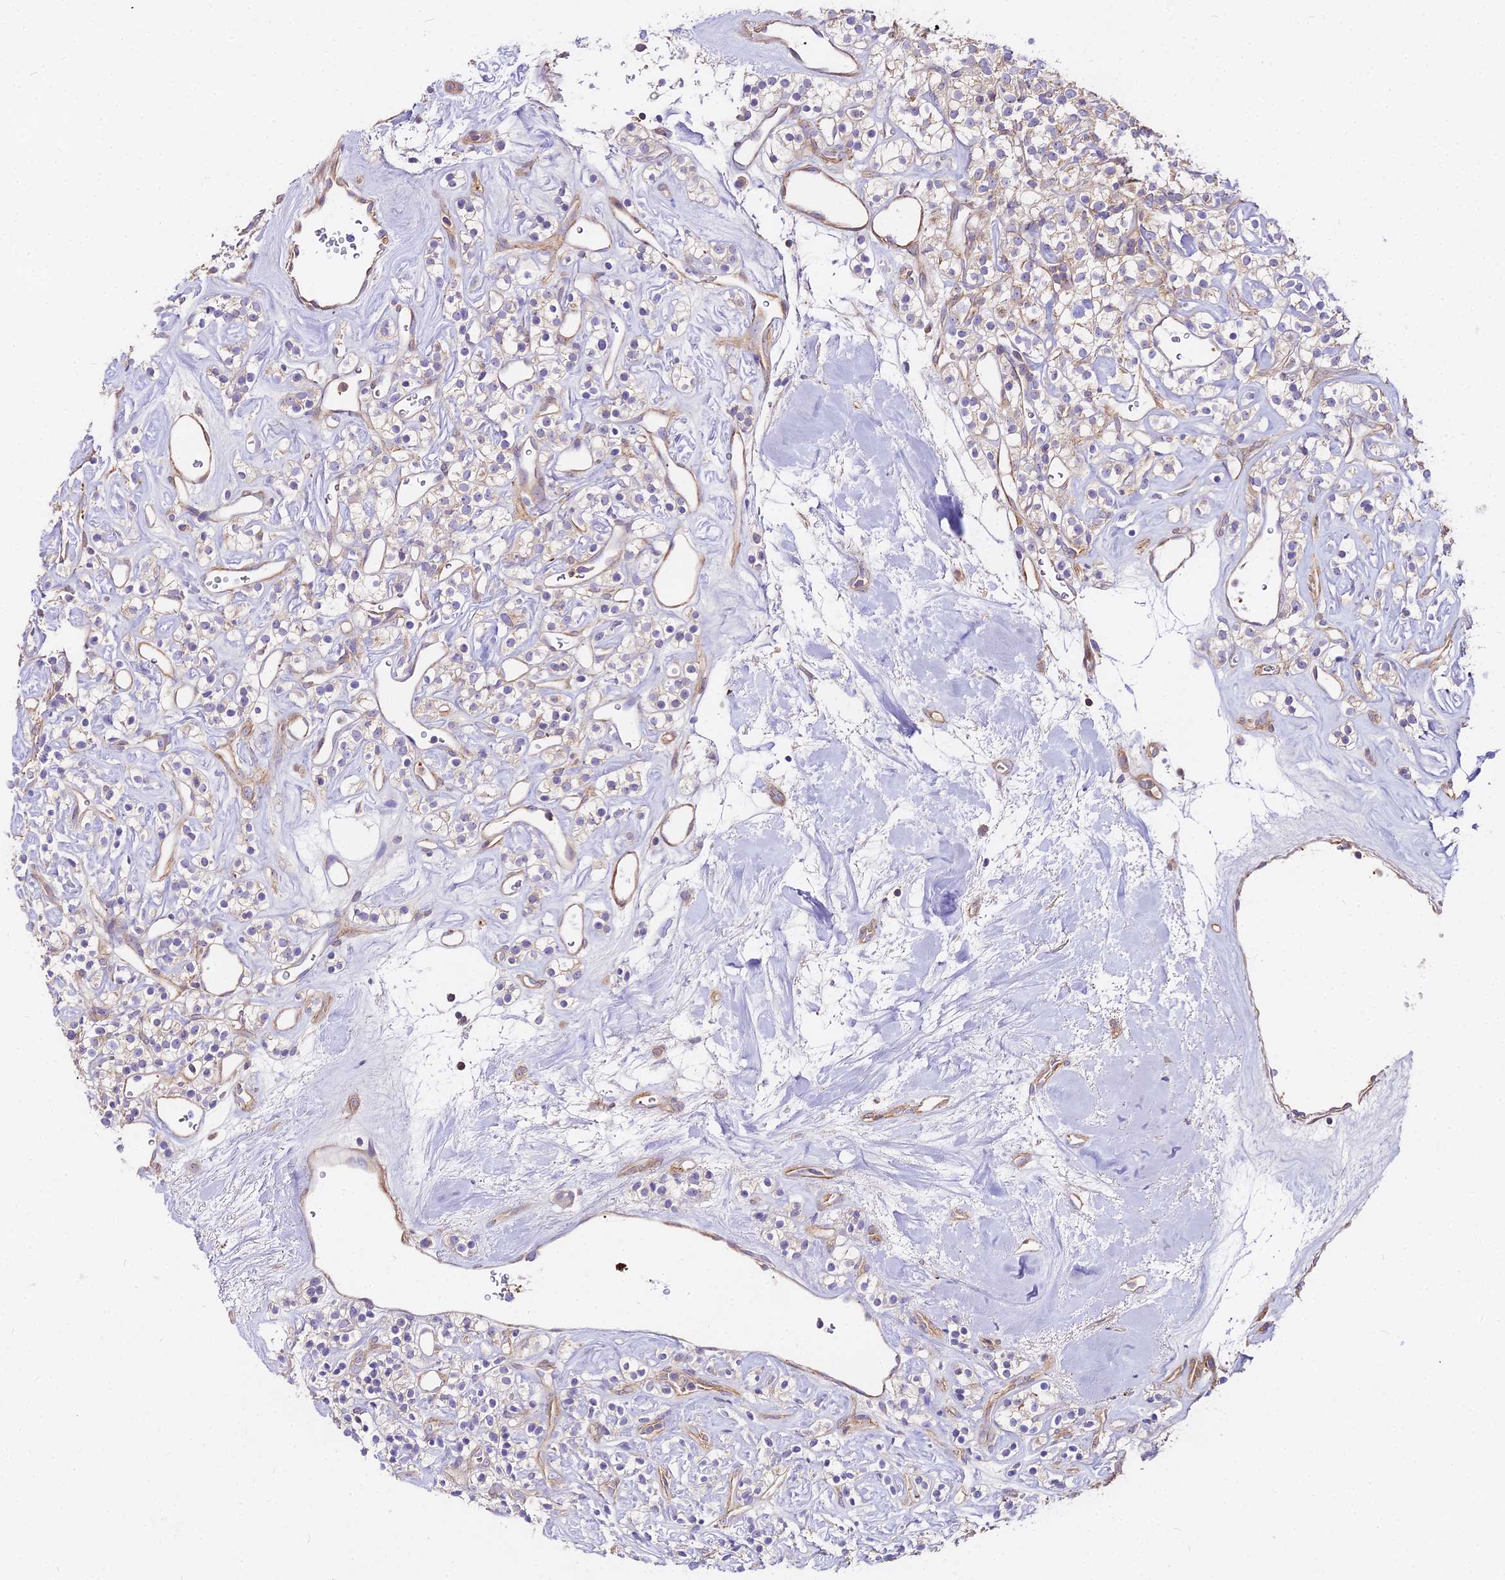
{"staining": {"intensity": "negative", "quantity": "none", "location": "none"}, "tissue": "renal cancer", "cell_type": "Tumor cells", "image_type": "cancer", "snomed": [{"axis": "morphology", "description": "Adenocarcinoma, NOS"}, {"axis": "topography", "description": "Kidney"}], "caption": "DAB (3,3'-diaminobenzidine) immunohistochemical staining of renal adenocarcinoma shows no significant staining in tumor cells.", "gene": "GLYAT", "patient": {"sex": "male", "age": 77}}